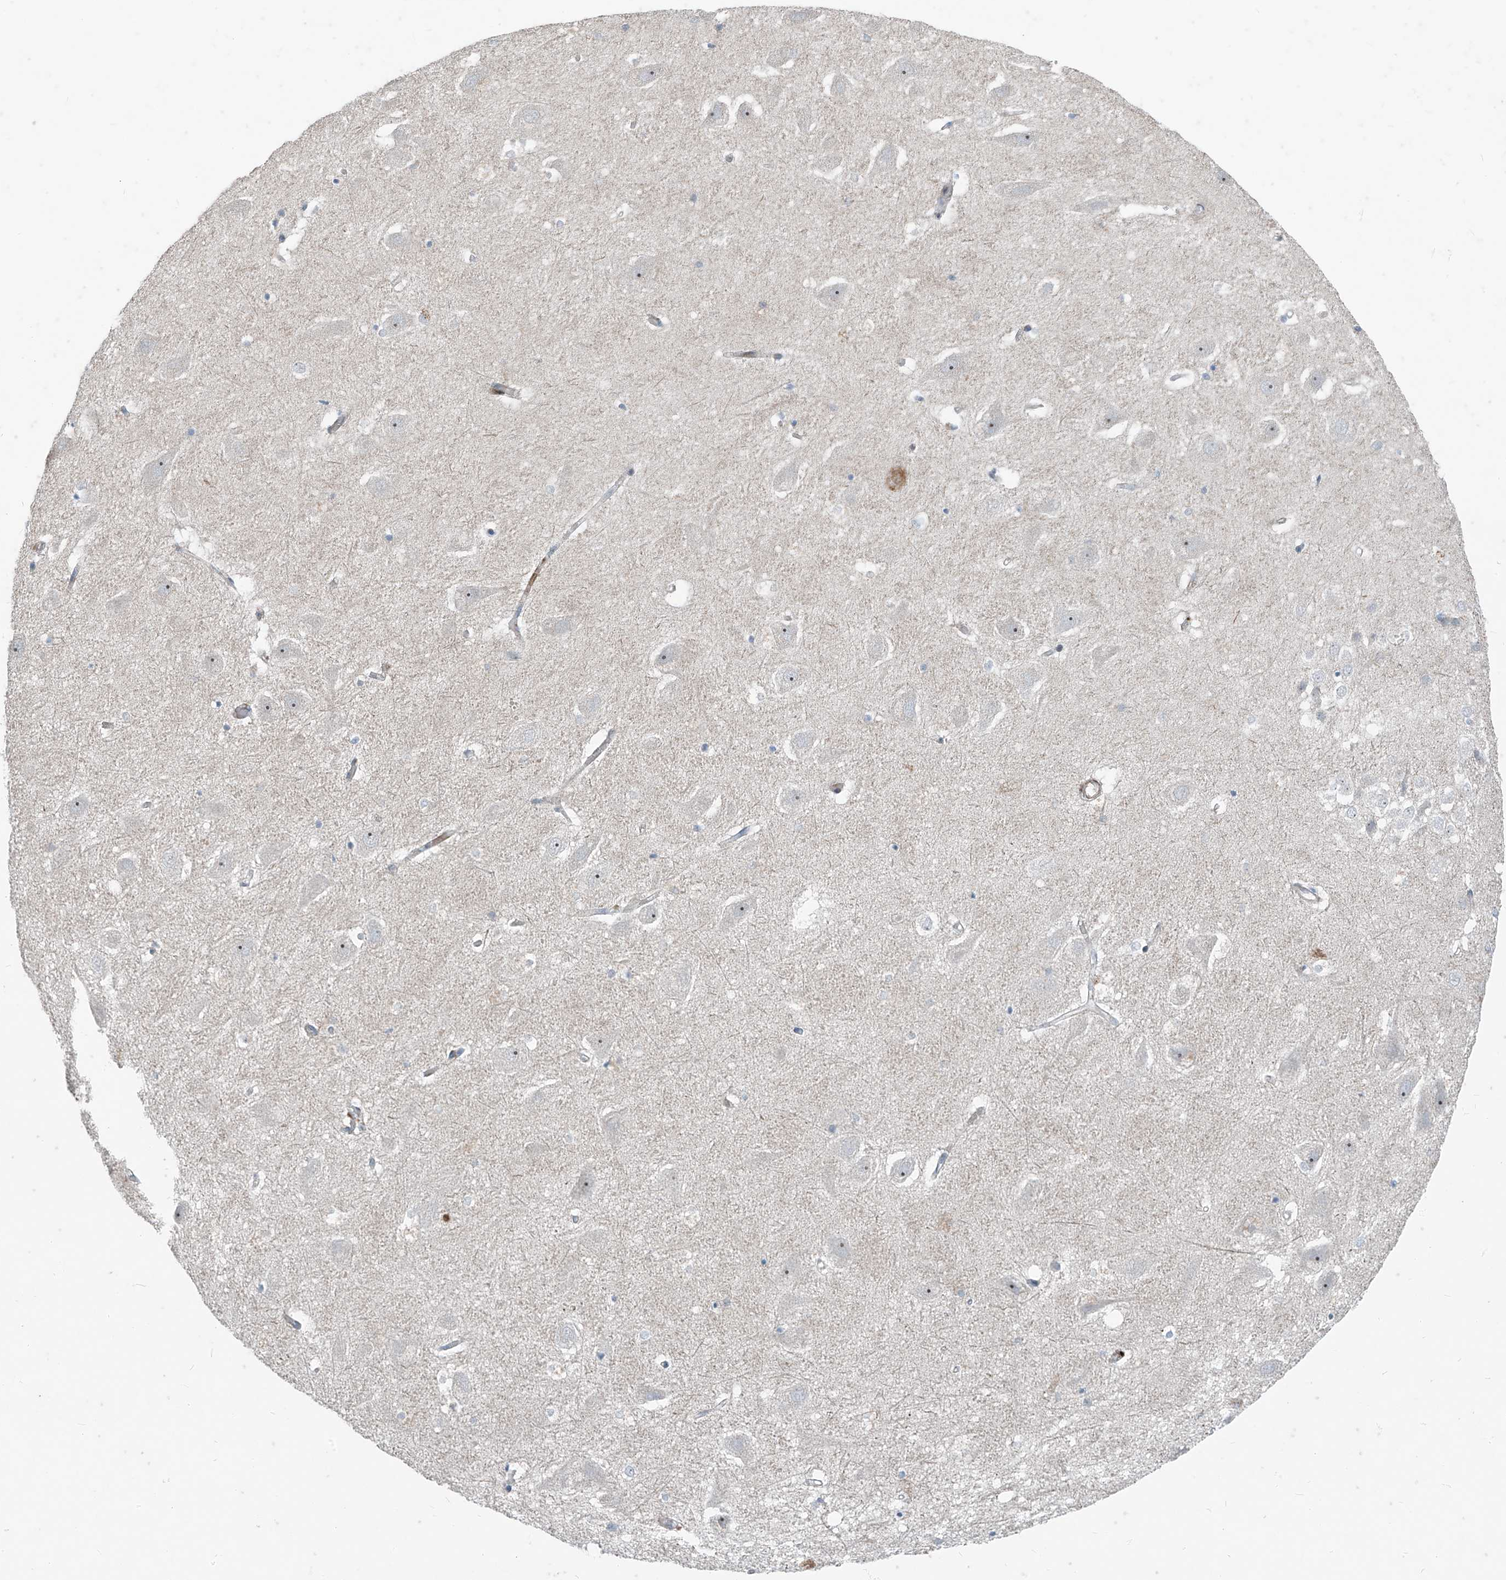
{"staining": {"intensity": "negative", "quantity": "none", "location": "none"}, "tissue": "hippocampus", "cell_type": "Glial cells", "image_type": "normal", "snomed": [{"axis": "morphology", "description": "Normal tissue, NOS"}, {"axis": "topography", "description": "Hippocampus"}], "caption": "Immunohistochemical staining of unremarkable hippocampus reveals no significant expression in glial cells.", "gene": "PPCS", "patient": {"sex": "female", "age": 52}}